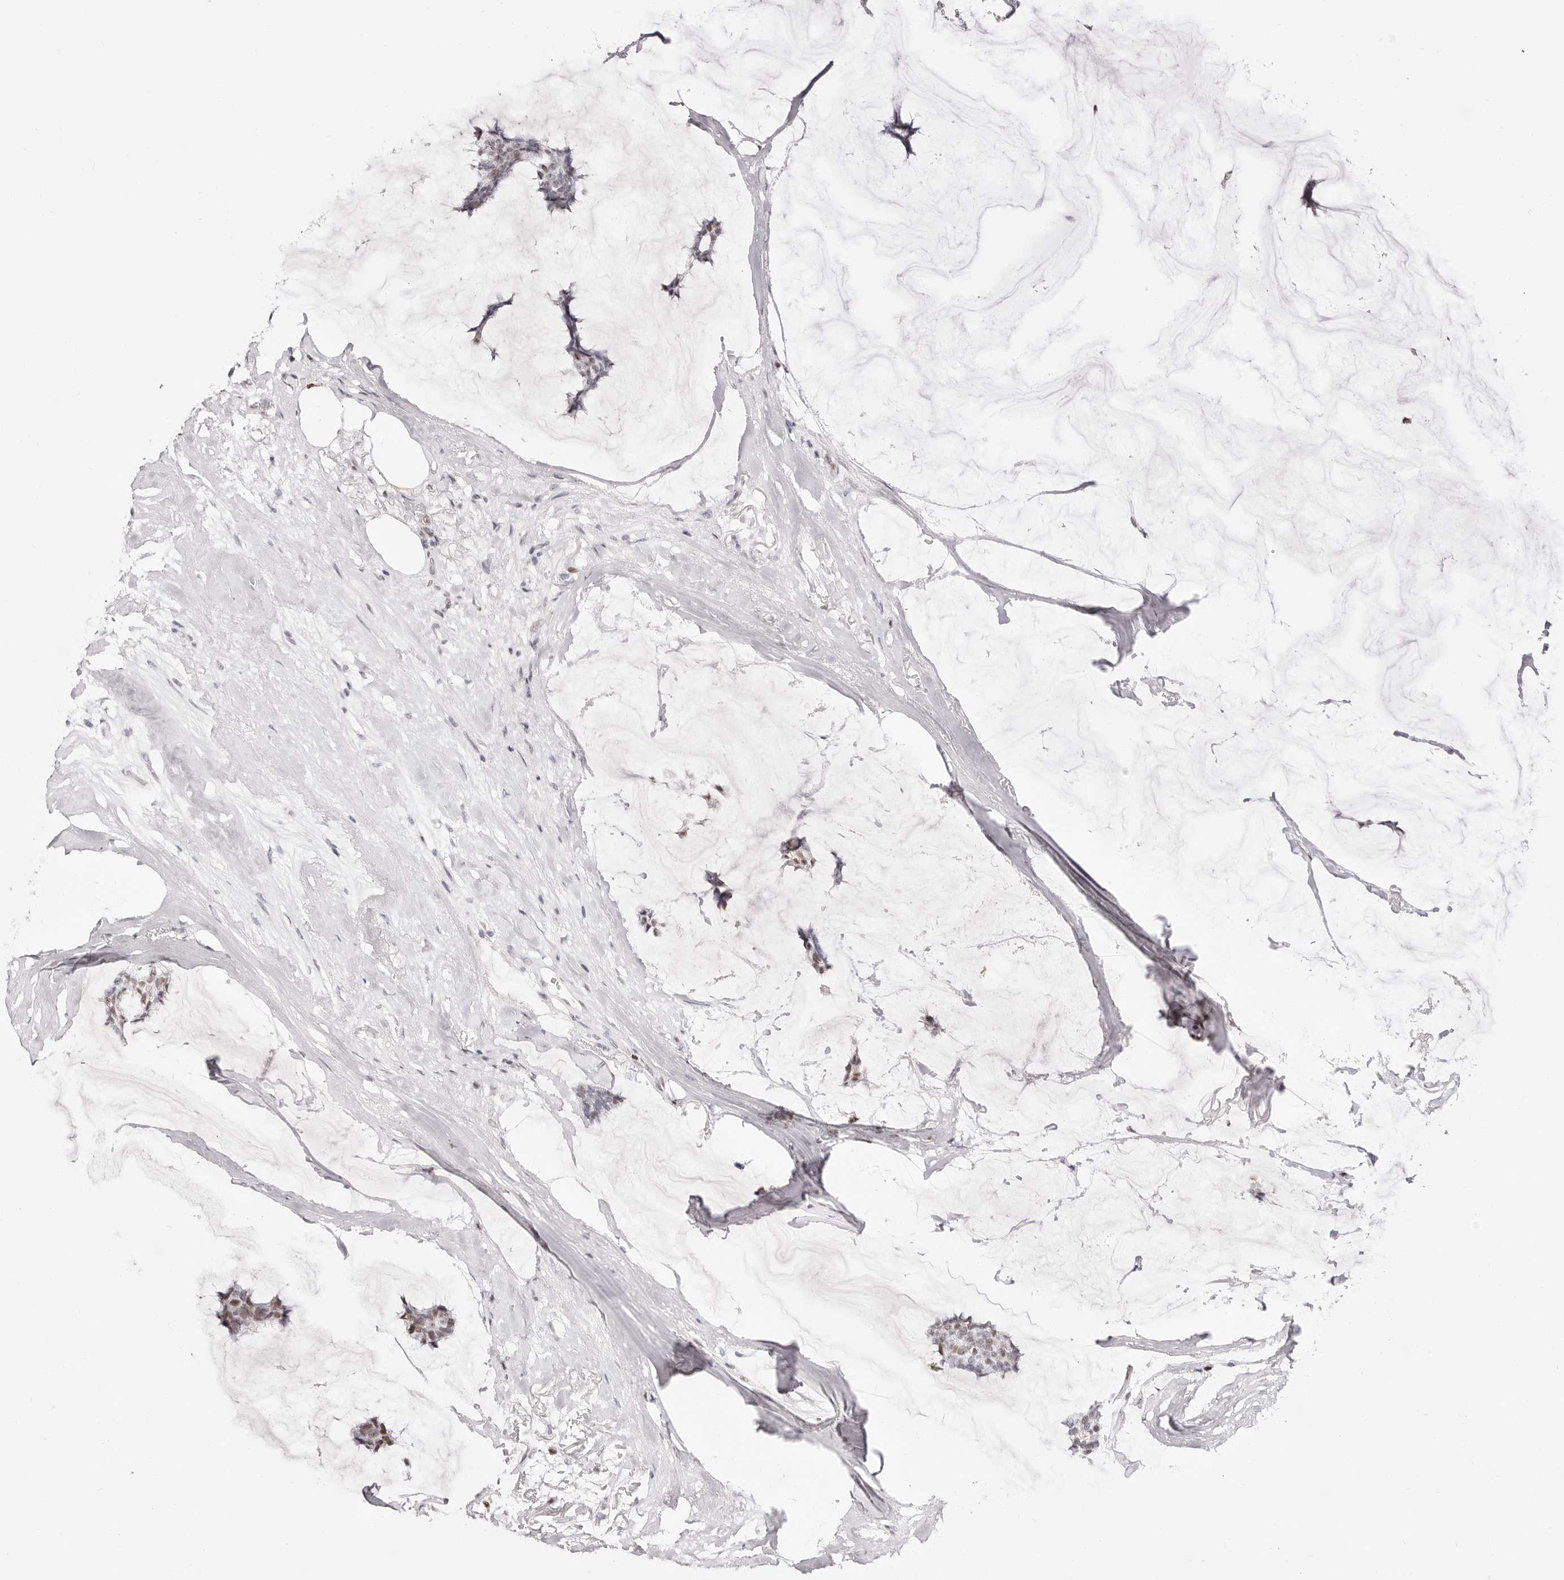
{"staining": {"intensity": "weak", "quantity": "25%-75%", "location": "nuclear"}, "tissue": "breast cancer", "cell_type": "Tumor cells", "image_type": "cancer", "snomed": [{"axis": "morphology", "description": "Duct carcinoma"}, {"axis": "topography", "description": "Breast"}], "caption": "Human breast cancer stained with a protein marker displays weak staining in tumor cells.", "gene": "TKT", "patient": {"sex": "female", "age": 93}}